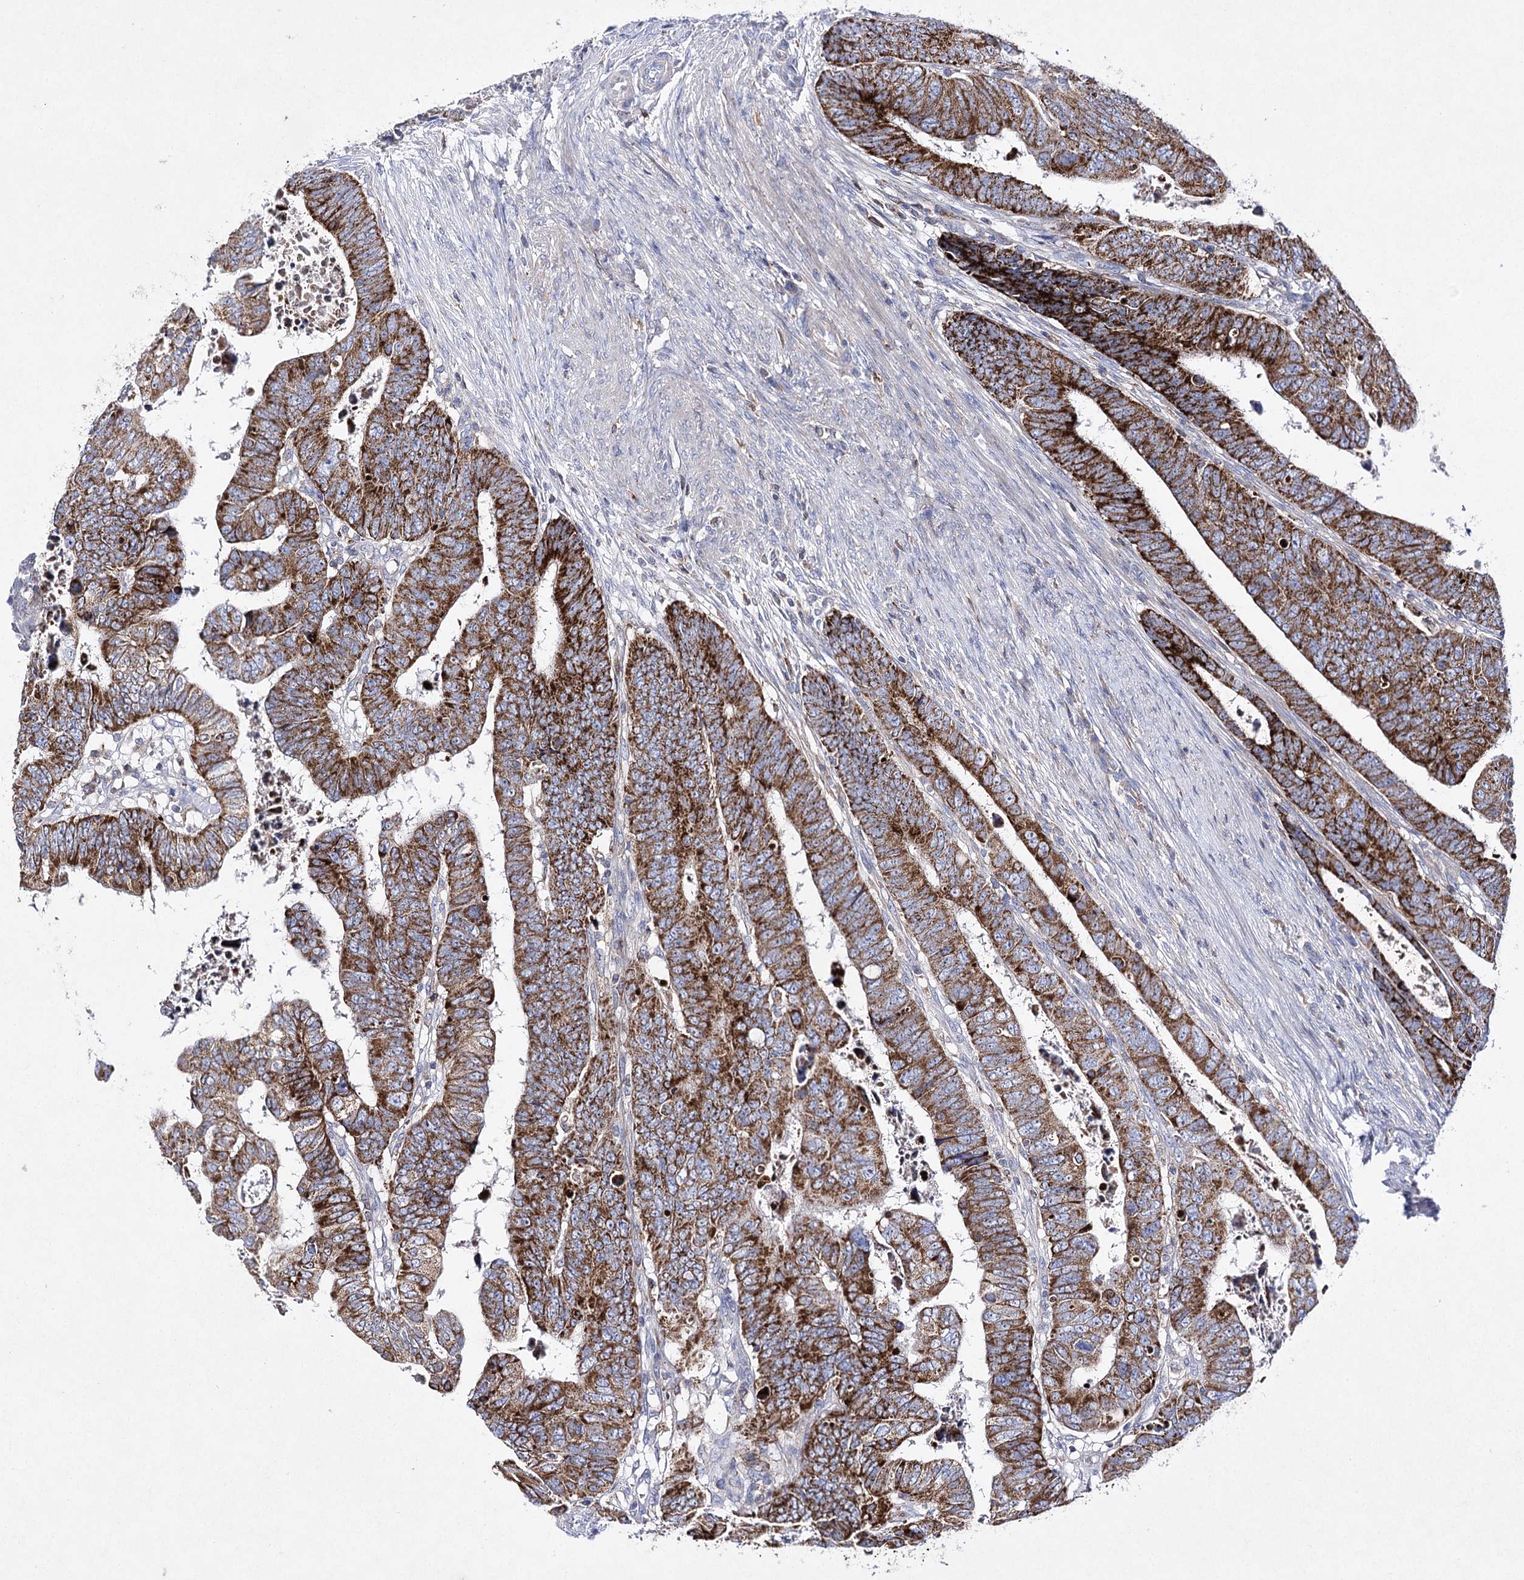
{"staining": {"intensity": "strong", "quantity": ">75%", "location": "cytoplasmic/membranous"}, "tissue": "colorectal cancer", "cell_type": "Tumor cells", "image_type": "cancer", "snomed": [{"axis": "morphology", "description": "Normal tissue, NOS"}, {"axis": "morphology", "description": "Adenocarcinoma, NOS"}, {"axis": "topography", "description": "Rectum"}], "caption": "Immunohistochemical staining of adenocarcinoma (colorectal) shows high levels of strong cytoplasmic/membranous protein staining in approximately >75% of tumor cells.", "gene": "COX15", "patient": {"sex": "female", "age": 65}}